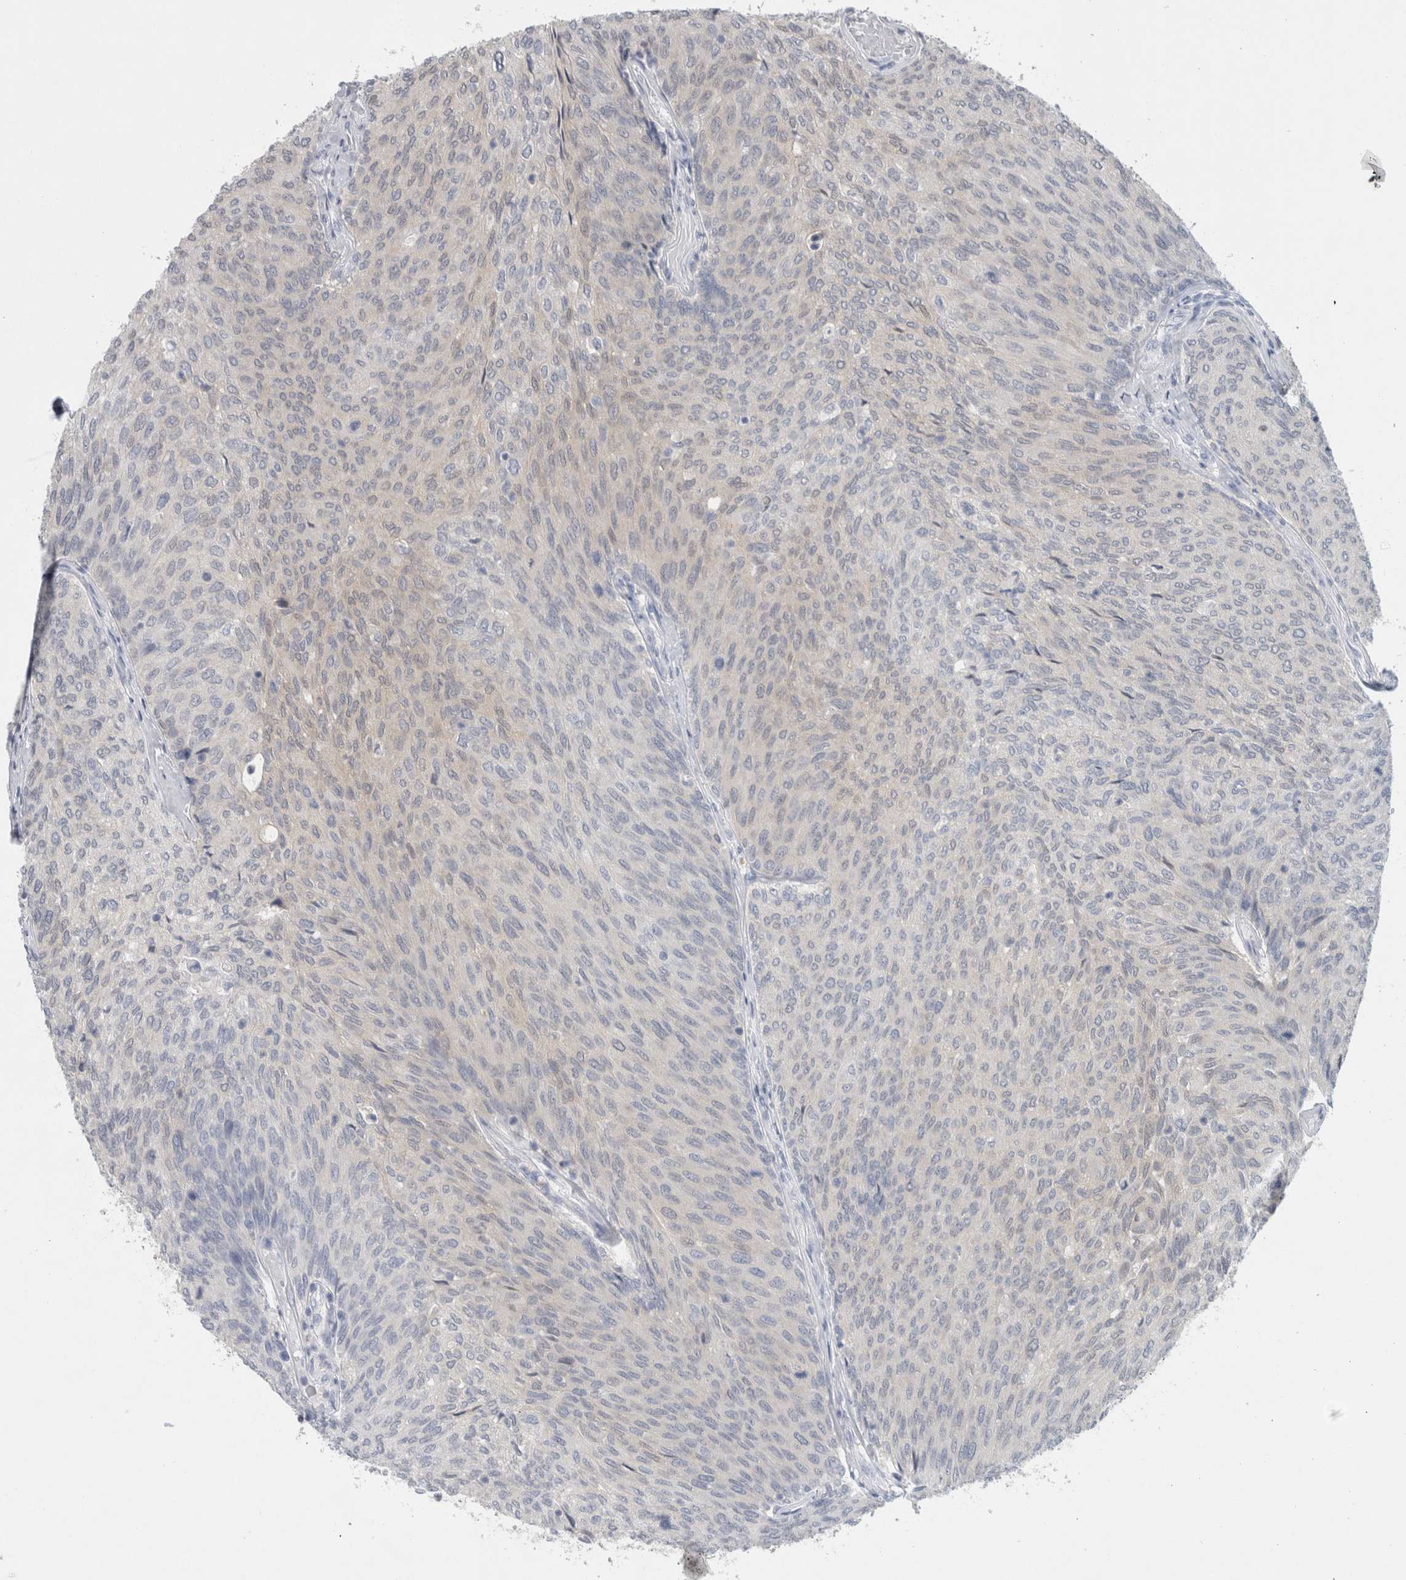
{"staining": {"intensity": "negative", "quantity": "none", "location": "none"}, "tissue": "urothelial cancer", "cell_type": "Tumor cells", "image_type": "cancer", "snomed": [{"axis": "morphology", "description": "Urothelial carcinoma, Low grade"}, {"axis": "topography", "description": "Urinary bladder"}], "caption": "This micrograph is of urothelial cancer stained with immunohistochemistry to label a protein in brown with the nuclei are counter-stained blue. There is no staining in tumor cells.", "gene": "CASP6", "patient": {"sex": "female", "age": 79}}